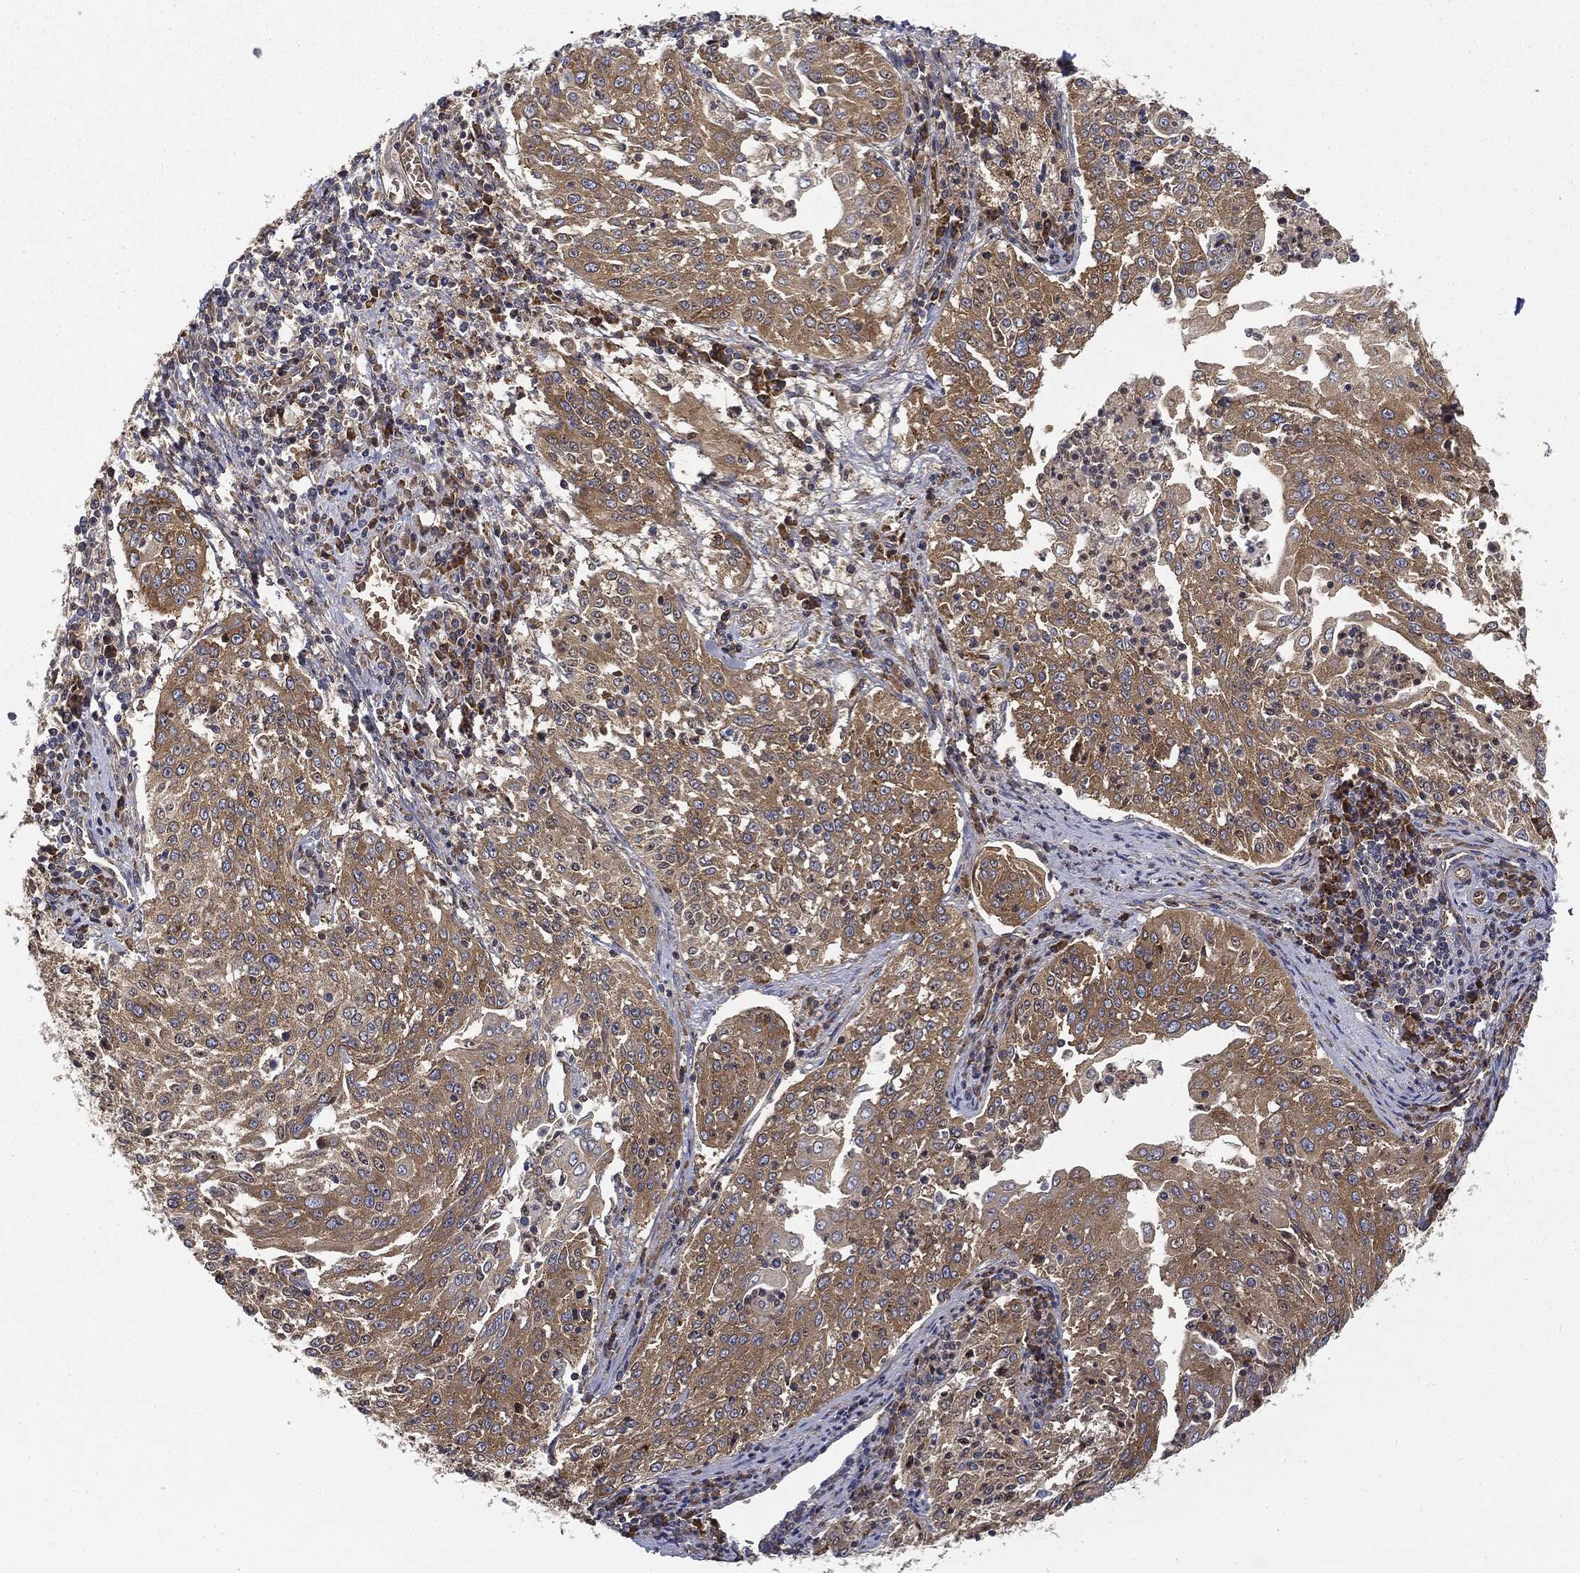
{"staining": {"intensity": "moderate", "quantity": "25%-75%", "location": "cytoplasmic/membranous"}, "tissue": "cervical cancer", "cell_type": "Tumor cells", "image_type": "cancer", "snomed": [{"axis": "morphology", "description": "Squamous cell carcinoma, NOS"}, {"axis": "topography", "description": "Cervix"}], "caption": "Brown immunohistochemical staining in squamous cell carcinoma (cervical) displays moderate cytoplasmic/membranous staining in approximately 25%-75% of tumor cells.", "gene": "EIF2AK2", "patient": {"sex": "female", "age": 41}}